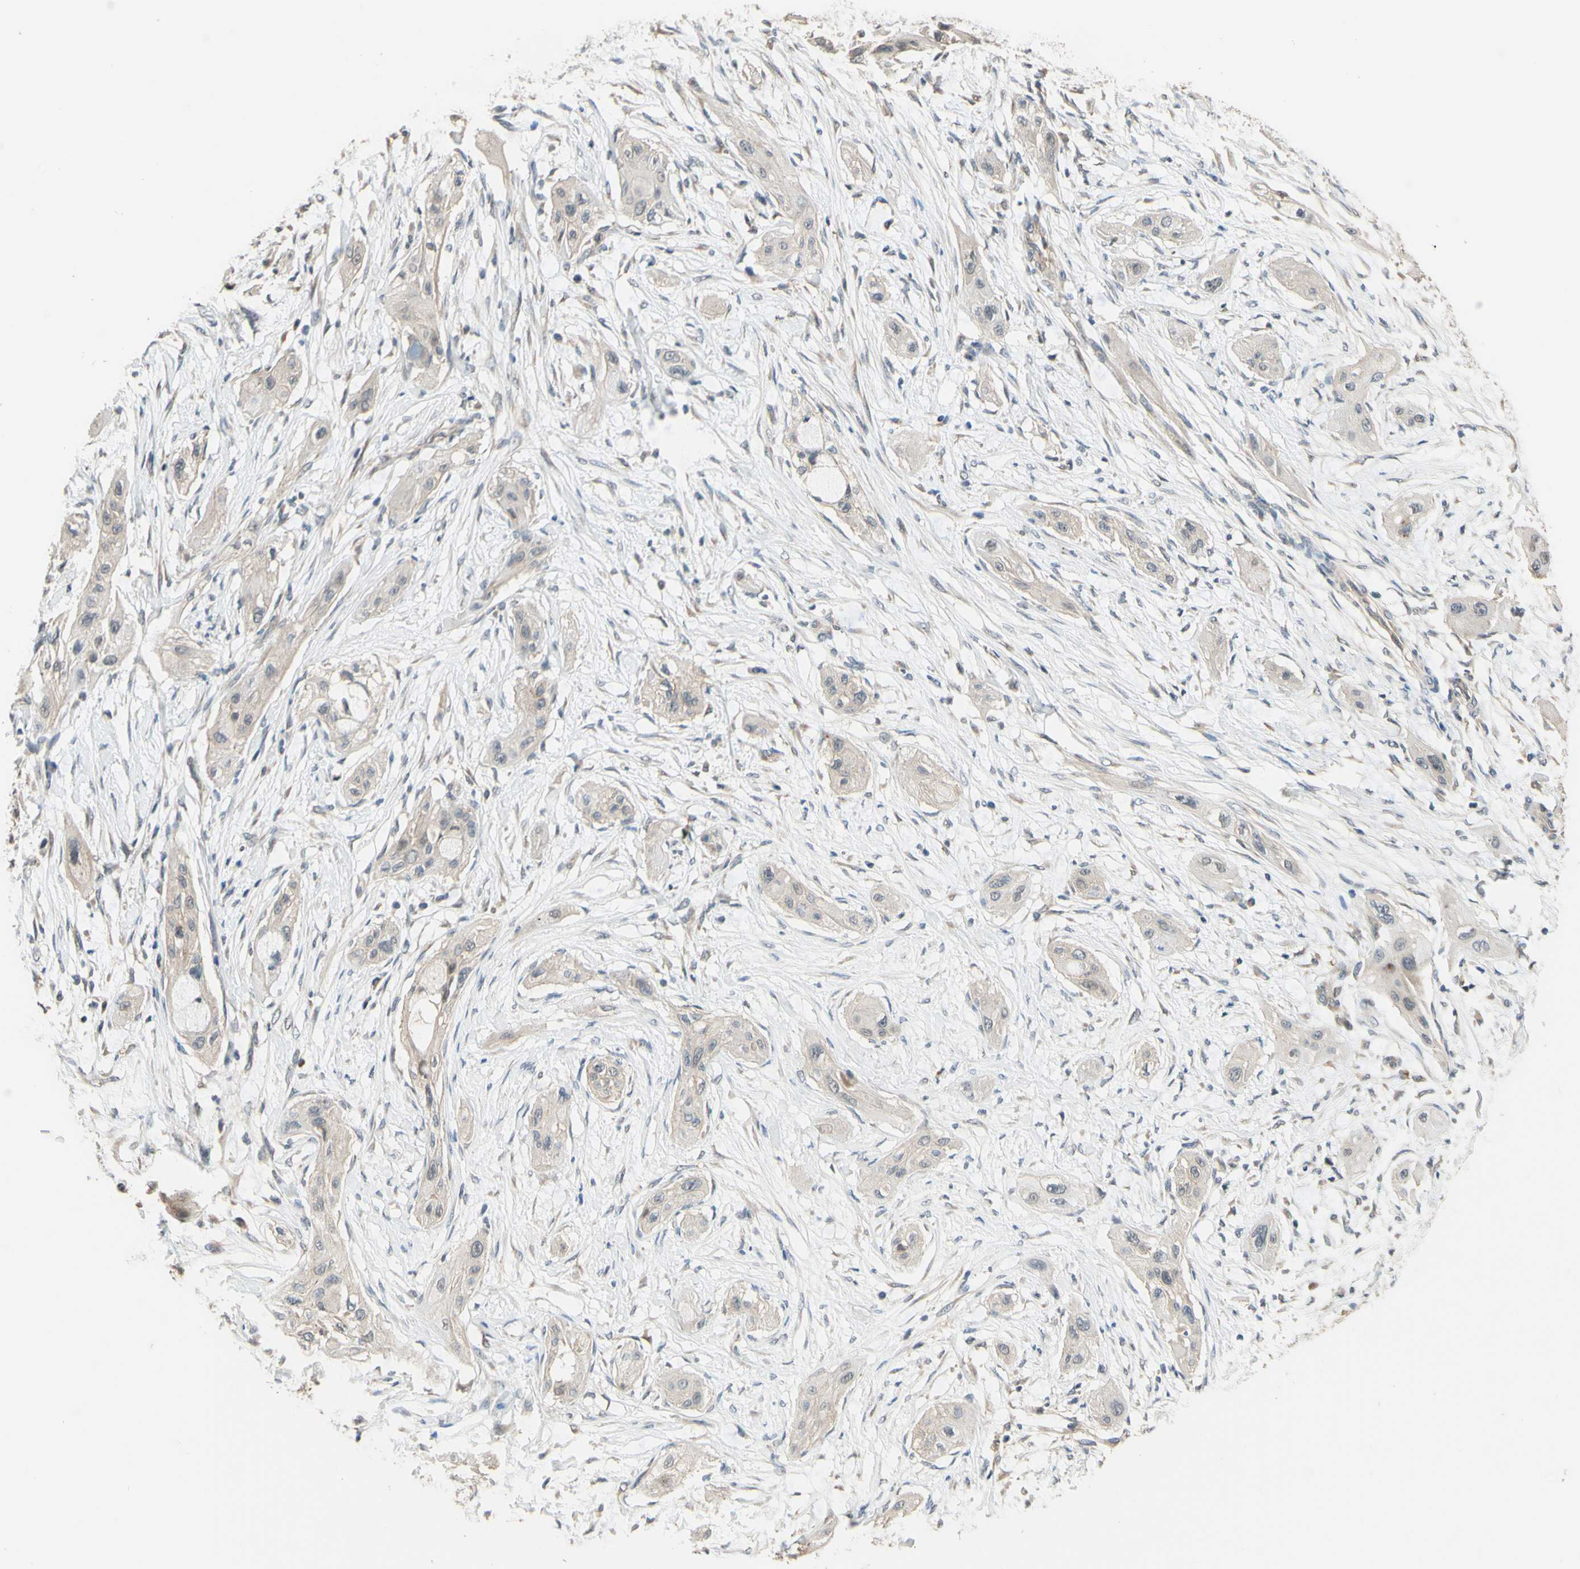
{"staining": {"intensity": "negative", "quantity": "none", "location": "none"}, "tissue": "lung cancer", "cell_type": "Tumor cells", "image_type": "cancer", "snomed": [{"axis": "morphology", "description": "Squamous cell carcinoma, NOS"}, {"axis": "topography", "description": "Lung"}], "caption": "Immunohistochemistry (IHC) of human lung squamous cell carcinoma shows no positivity in tumor cells.", "gene": "SMIM19", "patient": {"sex": "female", "age": 47}}